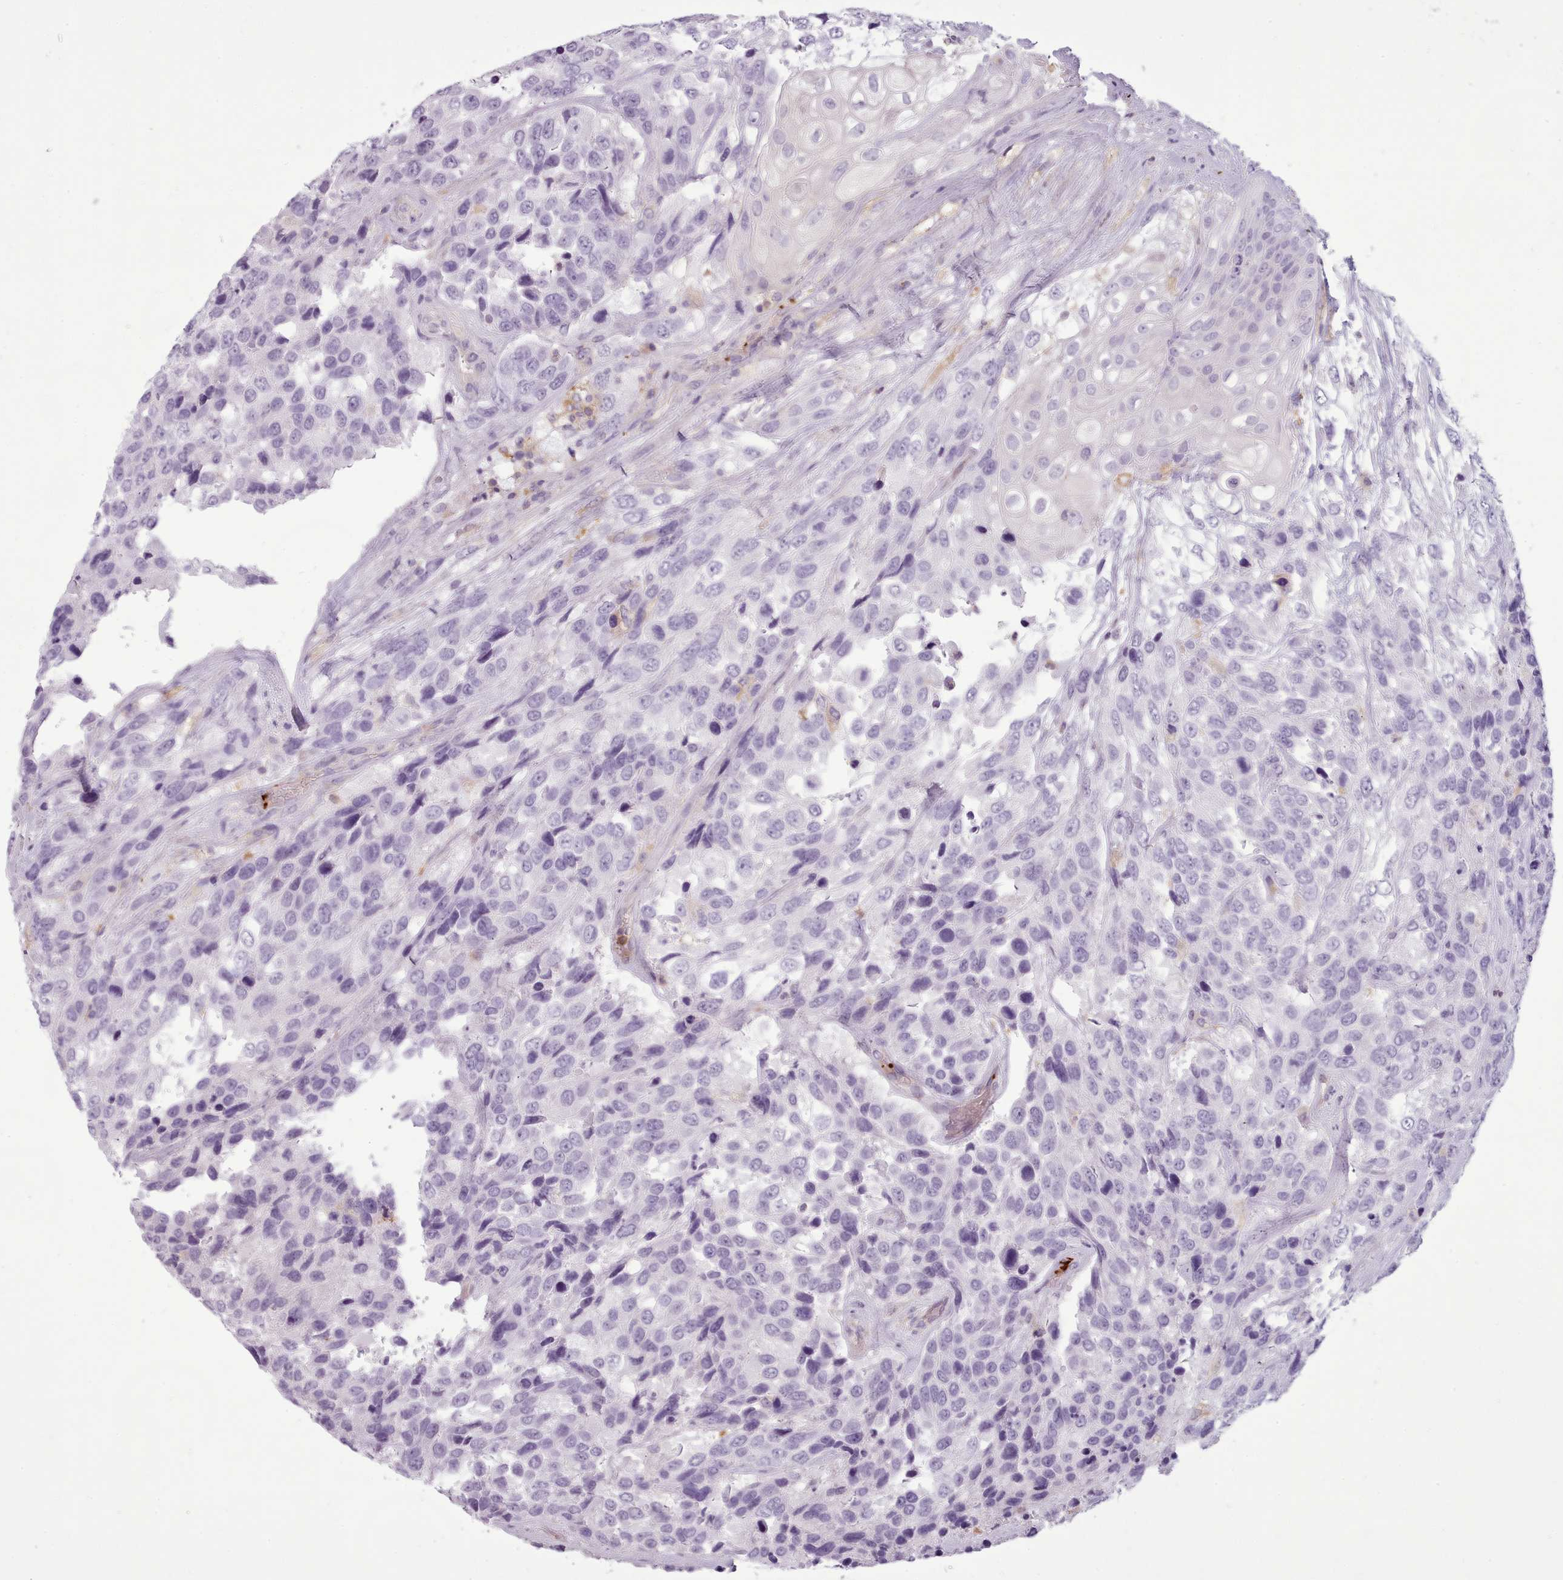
{"staining": {"intensity": "negative", "quantity": "none", "location": "none"}, "tissue": "urothelial cancer", "cell_type": "Tumor cells", "image_type": "cancer", "snomed": [{"axis": "morphology", "description": "Urothelial carcinoma, High grade"}, {"axis": "topography", "description": "Urinary bladder"}], "caption": "IHC micrograph of neoplastic tissue: urothelial cancer stained with DAB (3,3'-diaminobenzidine) shows no significant protein expression in tumor cells. The staining was performed using DAB to visualize the protein expression in brown, while the nuclei were stained in blue with hematoxylin (Magnification: 20x).", "gene": "NDST2", "patient": {"sex": "female", "age": 70}}